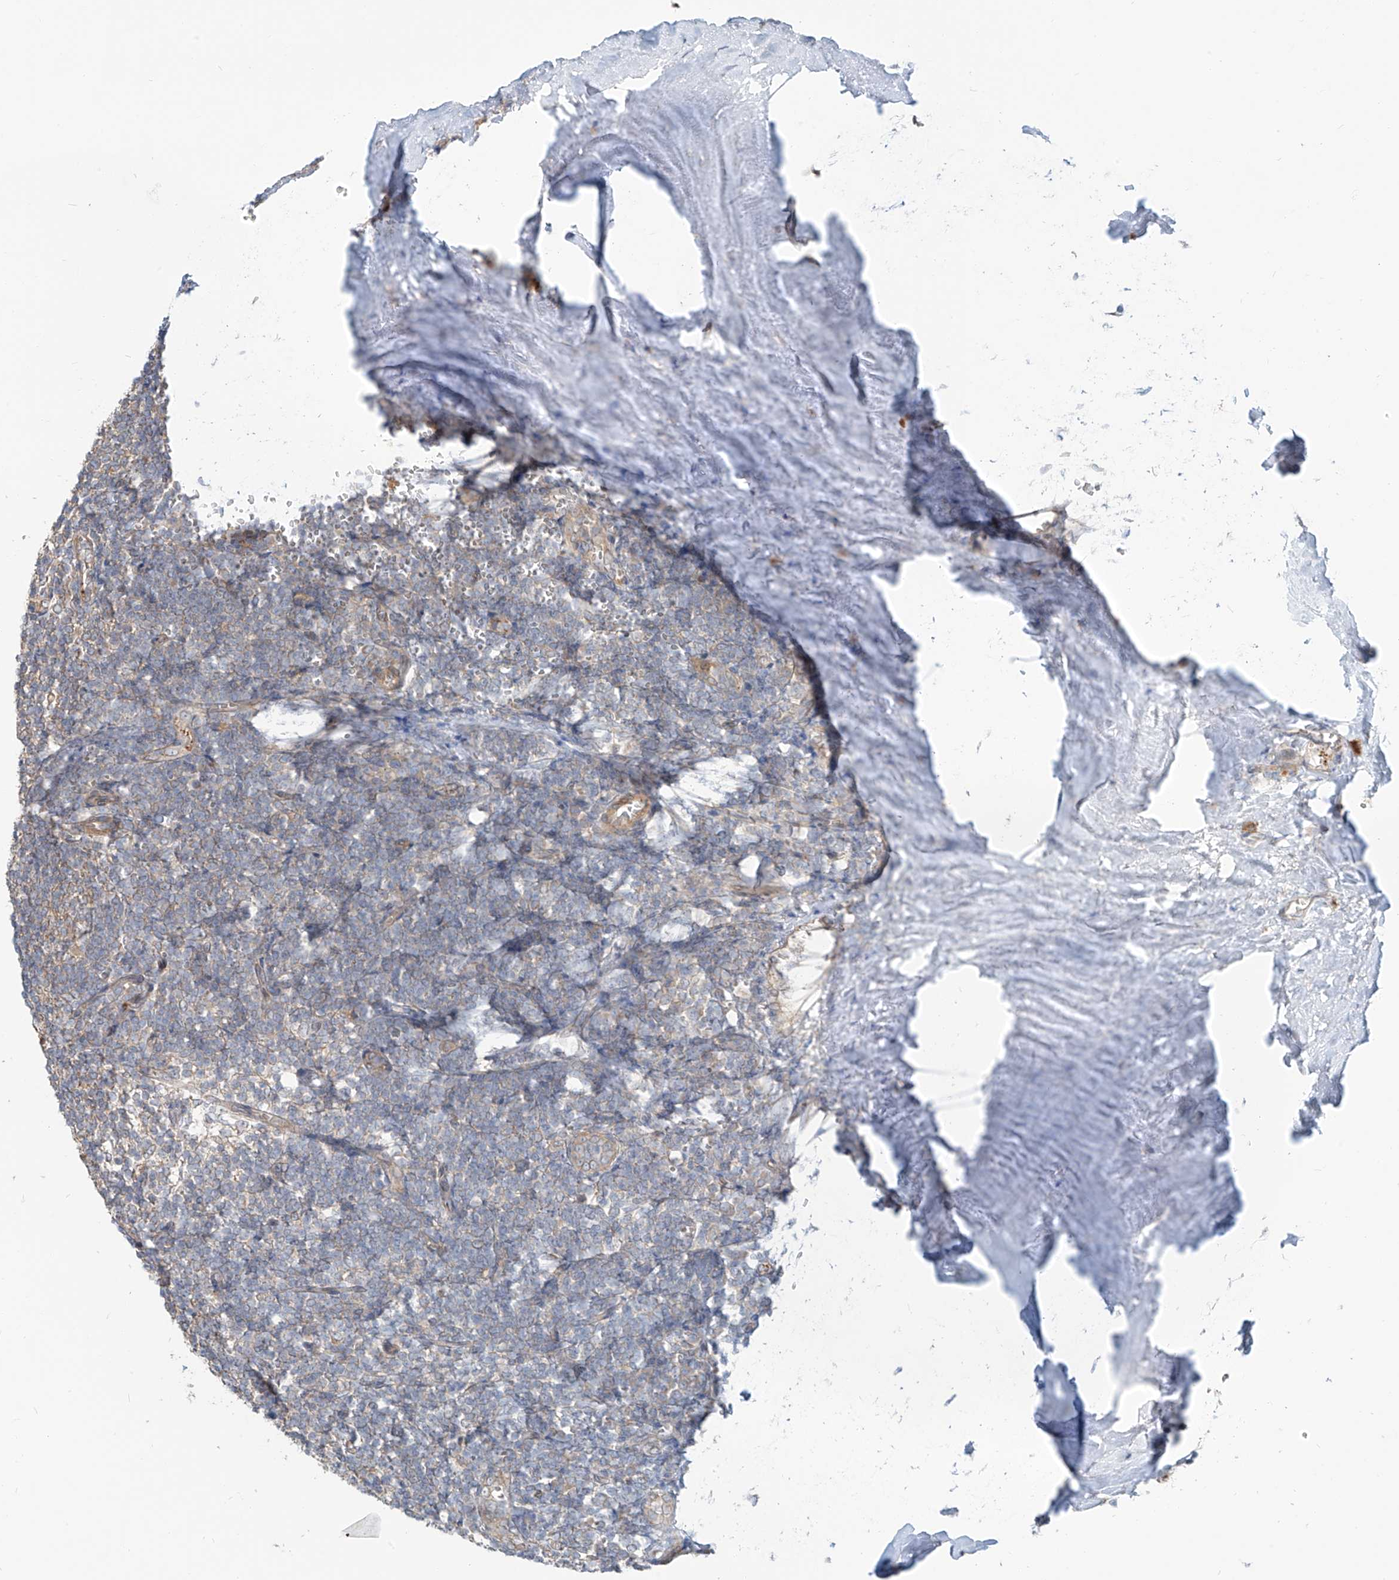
{"staining": {"intensity": "negative", "quantity": "none", "location": "none"}, "tissue": "tonsil", "cell_type": "Germinal center cells", "image_type": "normal", "snomed": [{"axis": "morphology", "description": "Normal tissue, NOS"}, {"axis": "topography", "description": "Tonsil"}], "caption": "An IHC image of benign tonsil is shown. There is no staining in germinal center cells of tonsil. (DAB (3,3'-diaminobenzidine) IHC with hematoxylin counter stain).", "gene": "CEP162", "patient": {"sex": "male", "age": 27}}